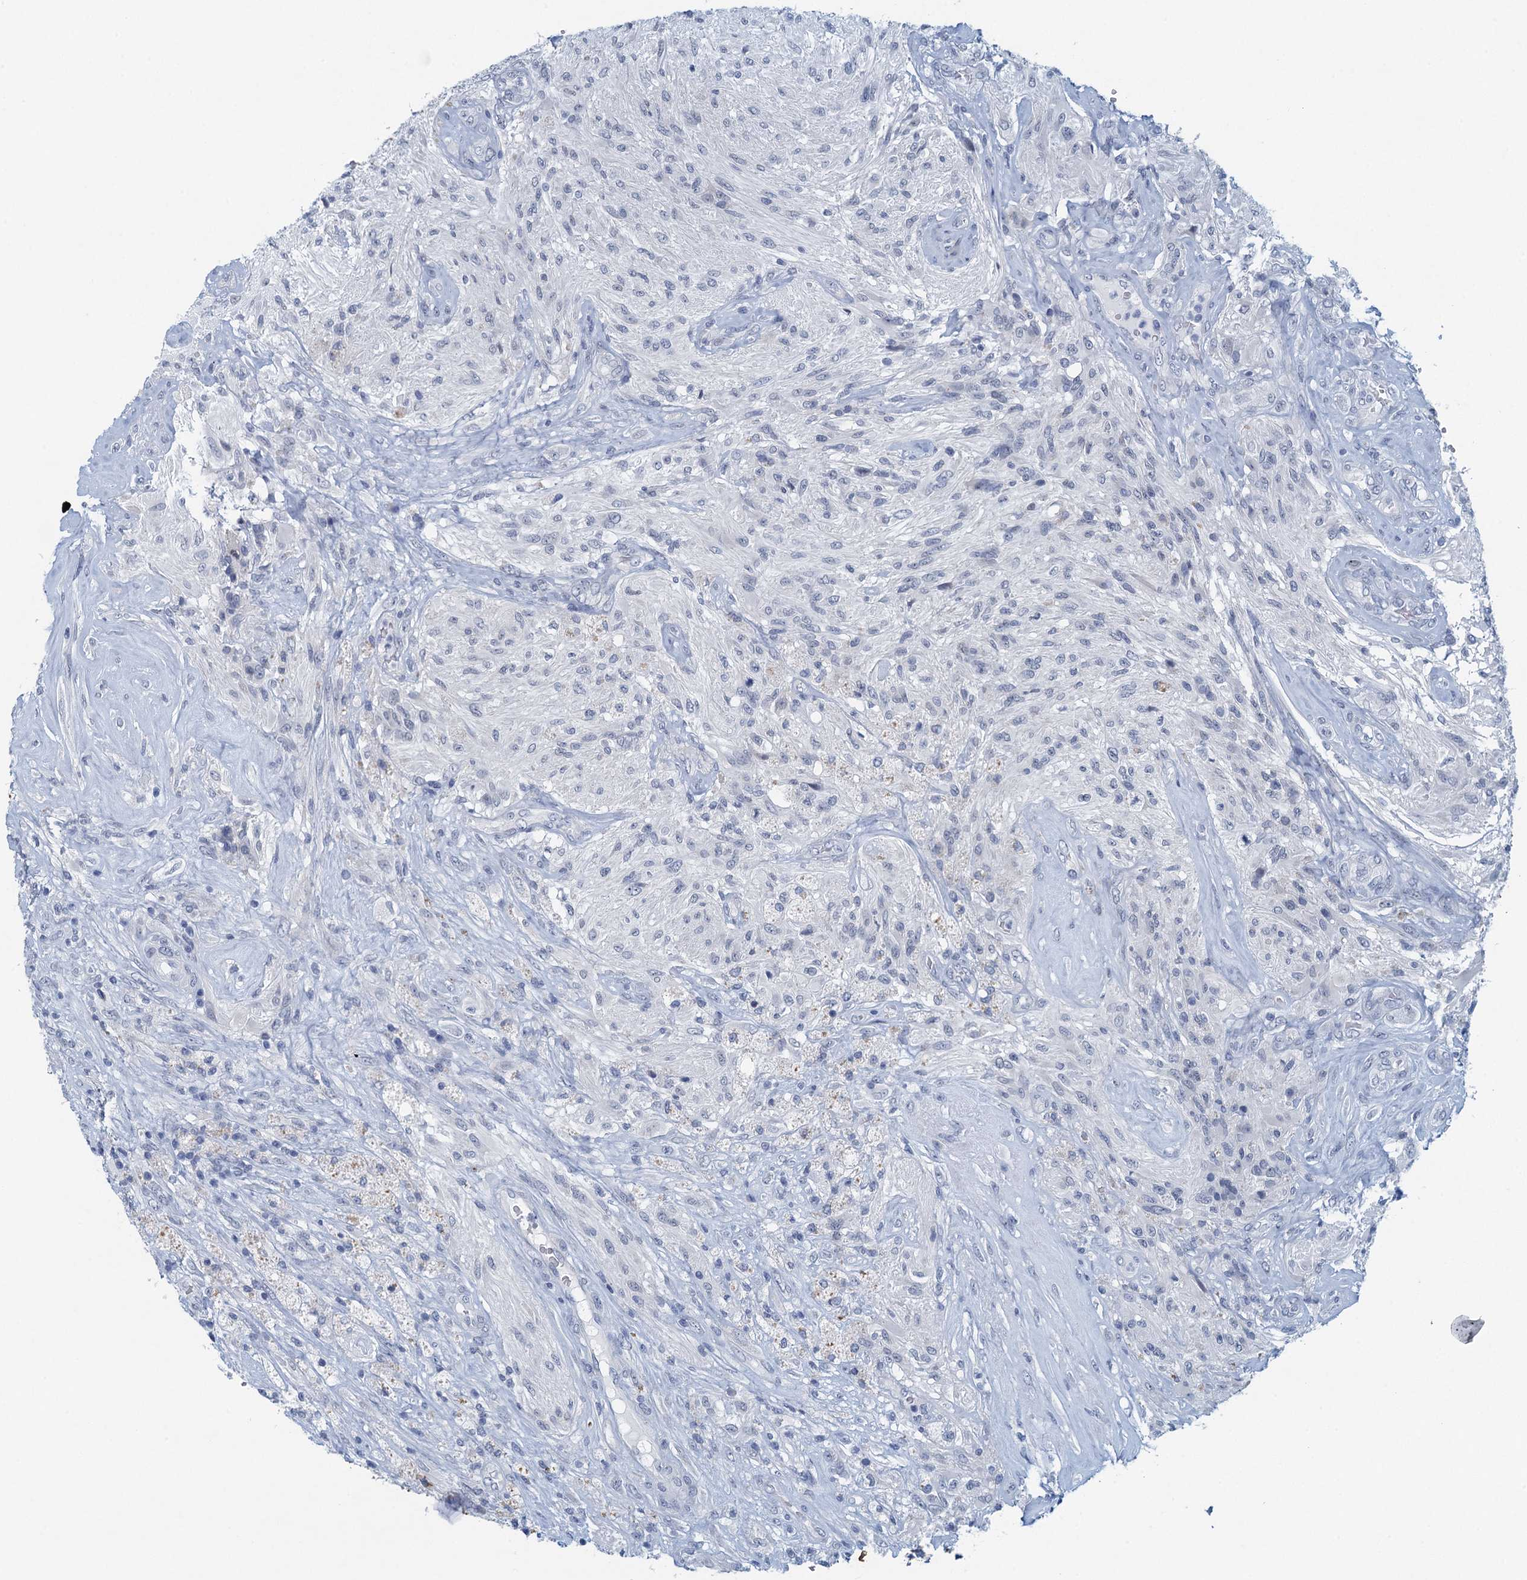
{"staining": {"intensity": "negative", "quantity": "none", "location": "none"}, "tissue": "glioma", "cell_type": "Tumor cells", "image_type": "cancer", "snomed": [{"axis": "morphology", "description": "Glioma, malignant, High grade"}, {"axis": "topography", "description": "Brain"}], "caption": "Histopathology image shows no protein expression in tumor cells of high-grade glioma (malignant) tissue.", "gene": "ENSG00000131152", "patient": {"sex": "male", "age": 56}}